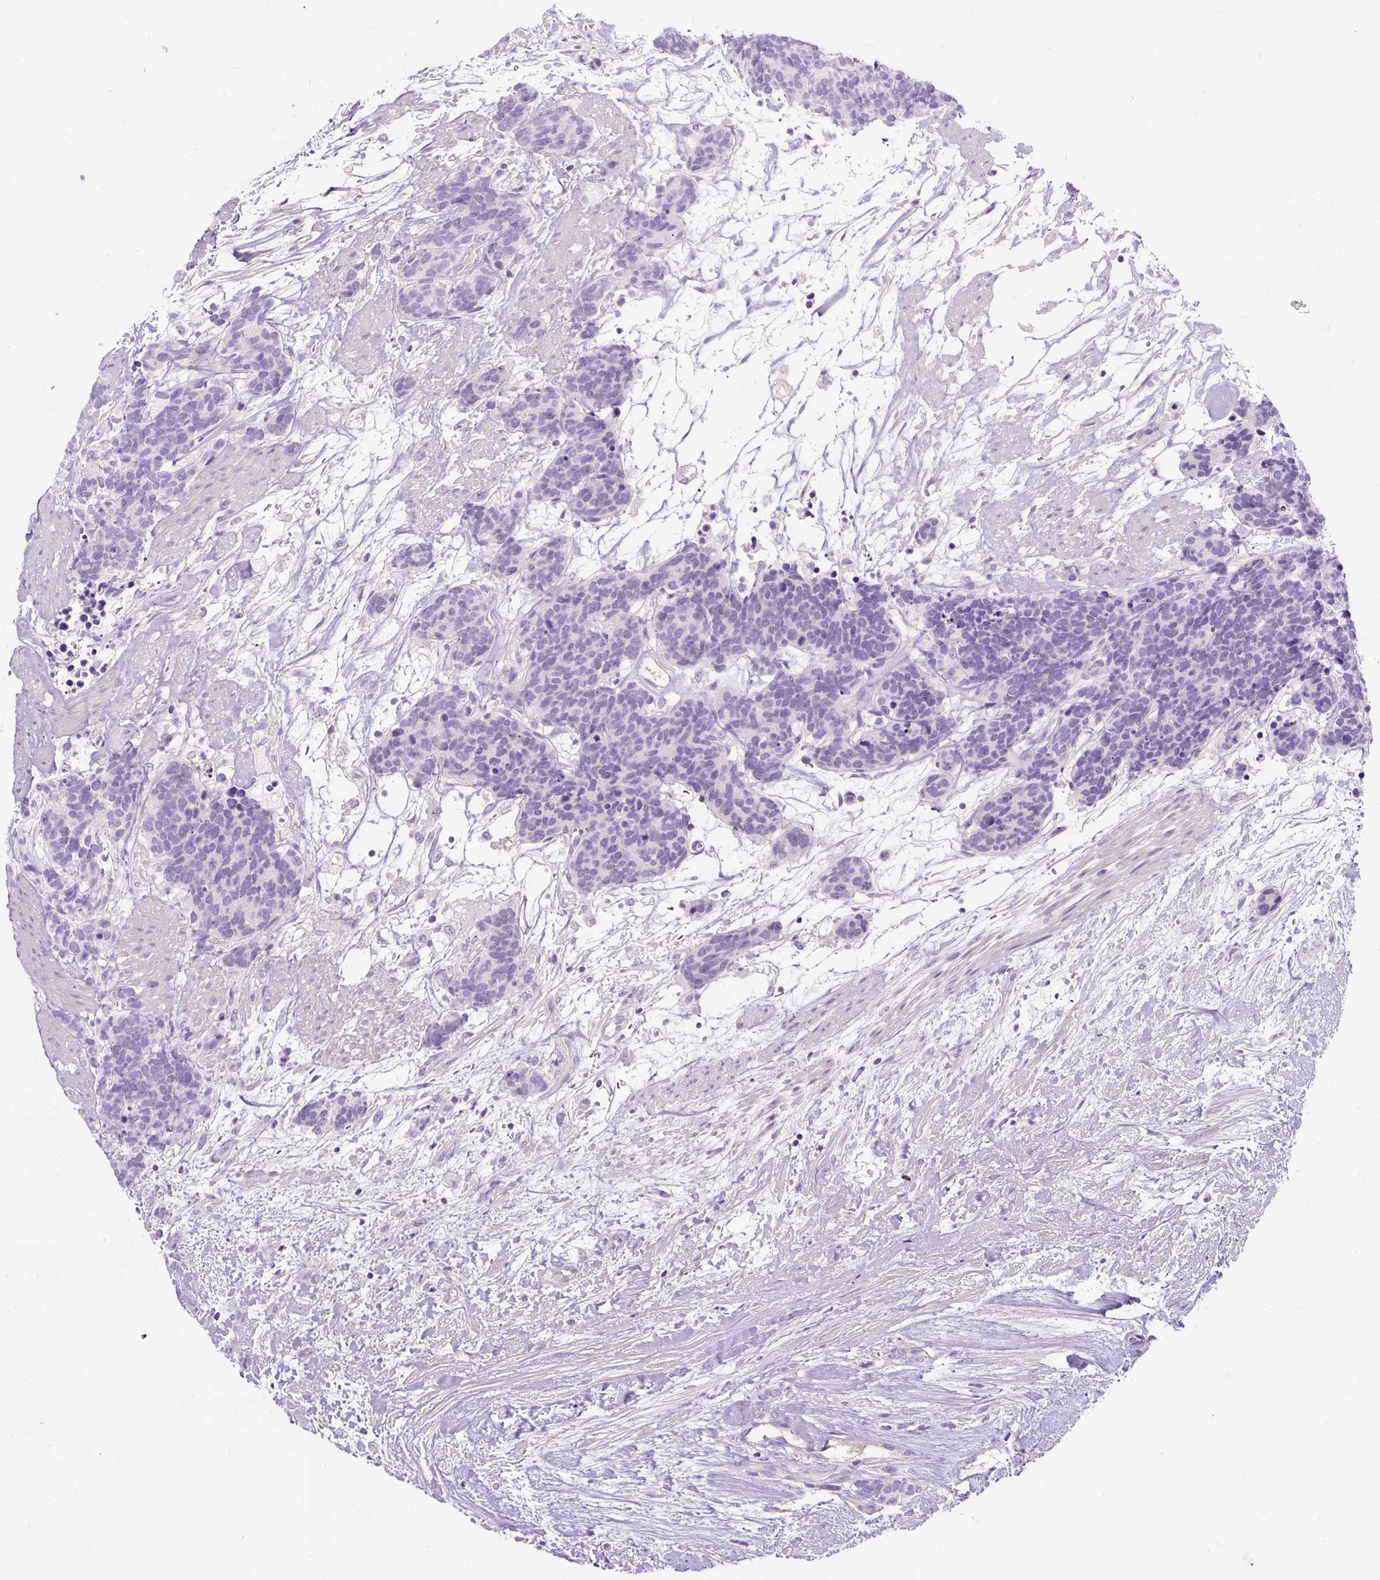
{"staining": {"intensity": "negative", "quantity": "none", "location": "none"}, "tissue": "carcinoid", "cell_type": "Tumor cells", "image_type": "cancer", "snomed": [{"axis": "morphology", "description": "Carcinoma, NOS"}, {"axis": "morphology", "description": "Carcinoid, malignant, NOS"}, {"axis": "topography", "description": "Prostate"}], "caption": "Tumor cells show no significant positivity in carcinoid.", "gene": "OR14A2", "patient": {"sex": "male", "age": 57}}